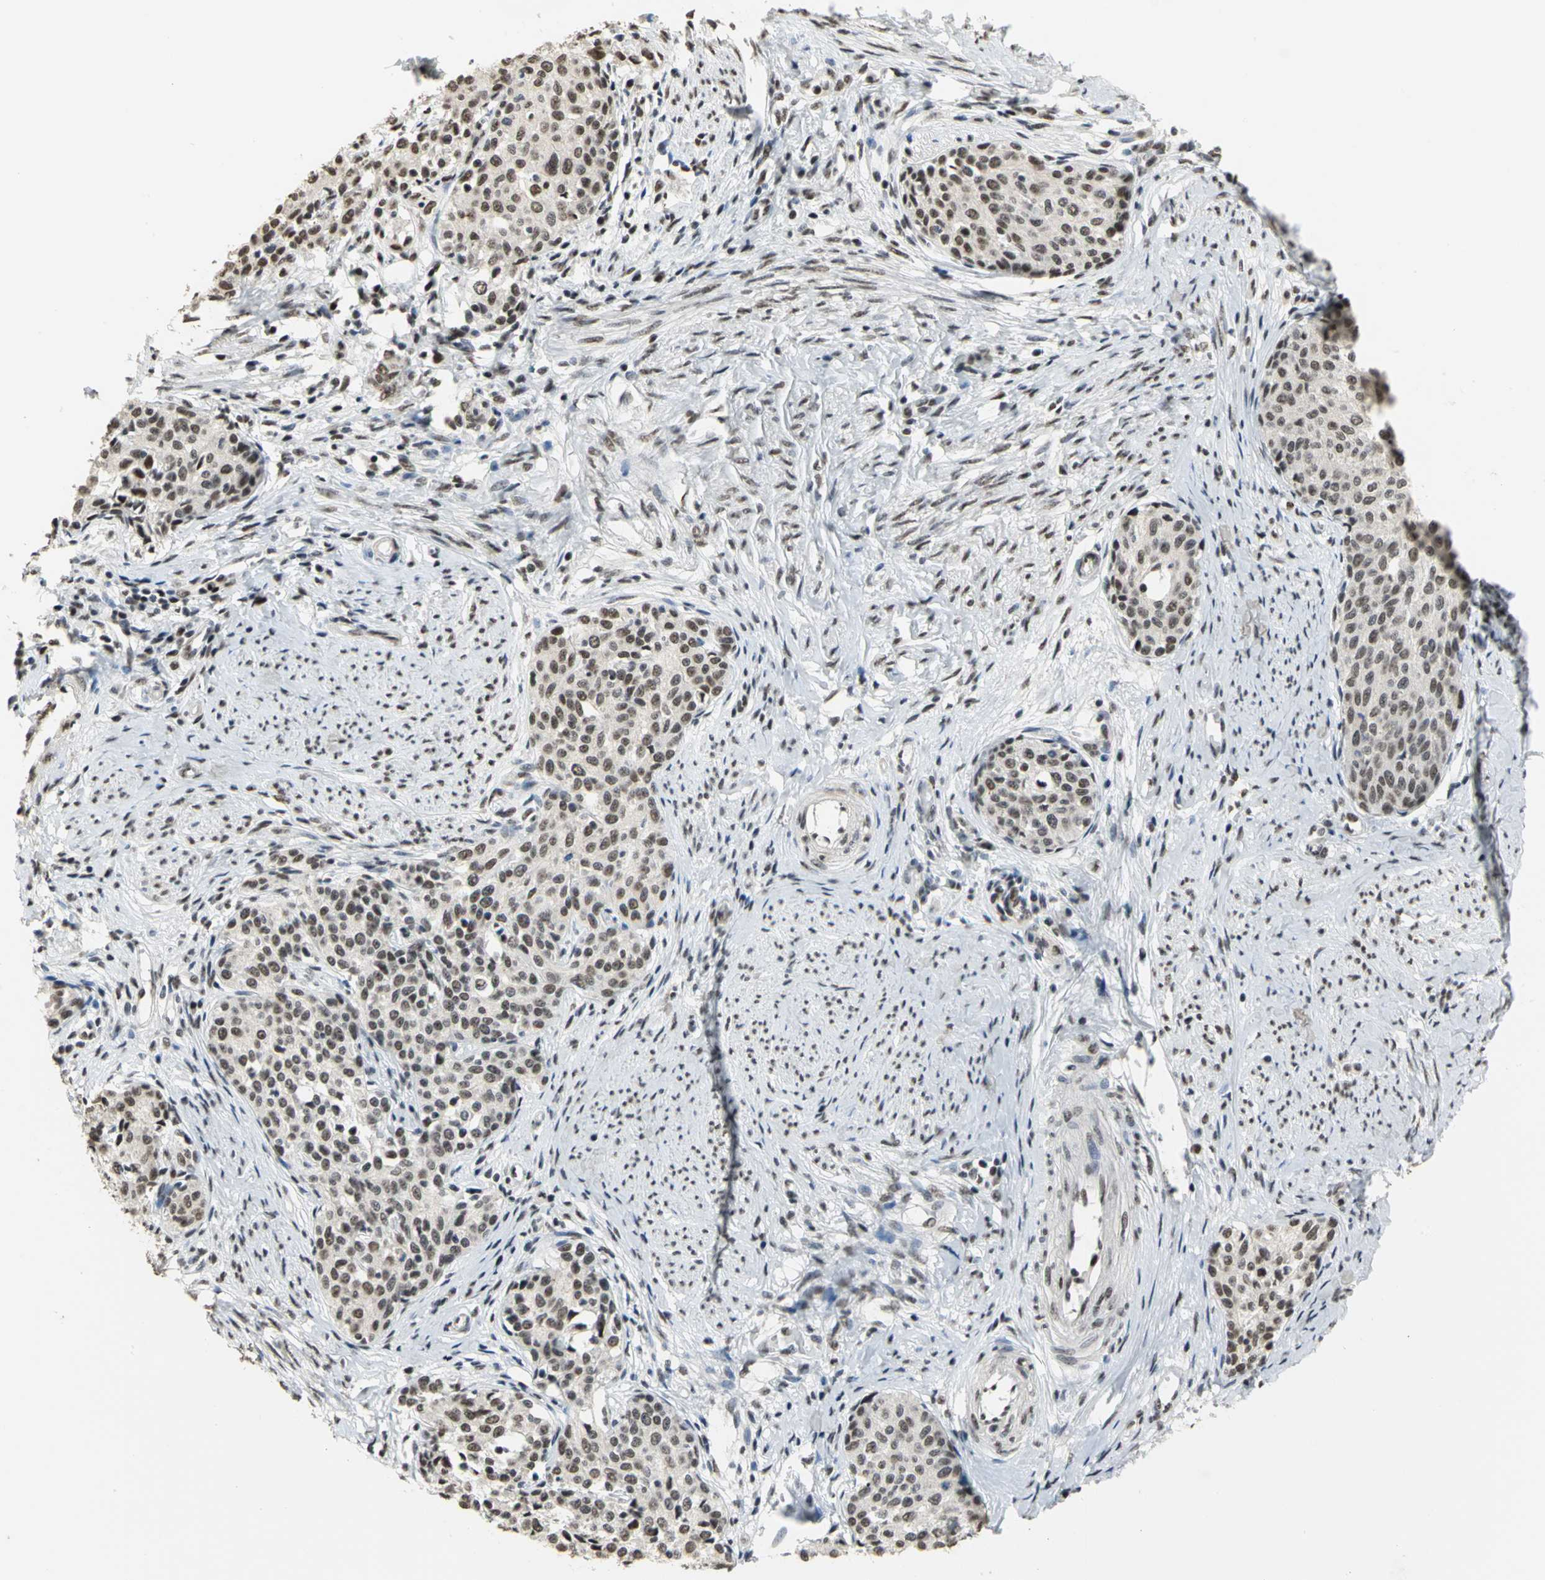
{"staining": {"intensity": "moderate", "quantity": ">75%", "location": "nuclear"}, "tissue": "cervical cancer", "cell_type": "Tumor cells", "image_type": "cancer", "snomed": [{"axis": "morphology", "description": "Squamous cell carcinoma, NOS"}, {"axis": "morphology", "description": "Adenocarcinoma, NOS"}, {"axis": "topography", "description": "Cervix"}], "caption": "DAB immunohistochemical staining of human cervical cancer (adenocarcinoma) shows moderate nuclear protein staining in about >75% of tumor cells.", "gene": "CCDC88C", "patient": {"sex": "female", "age": 52}}